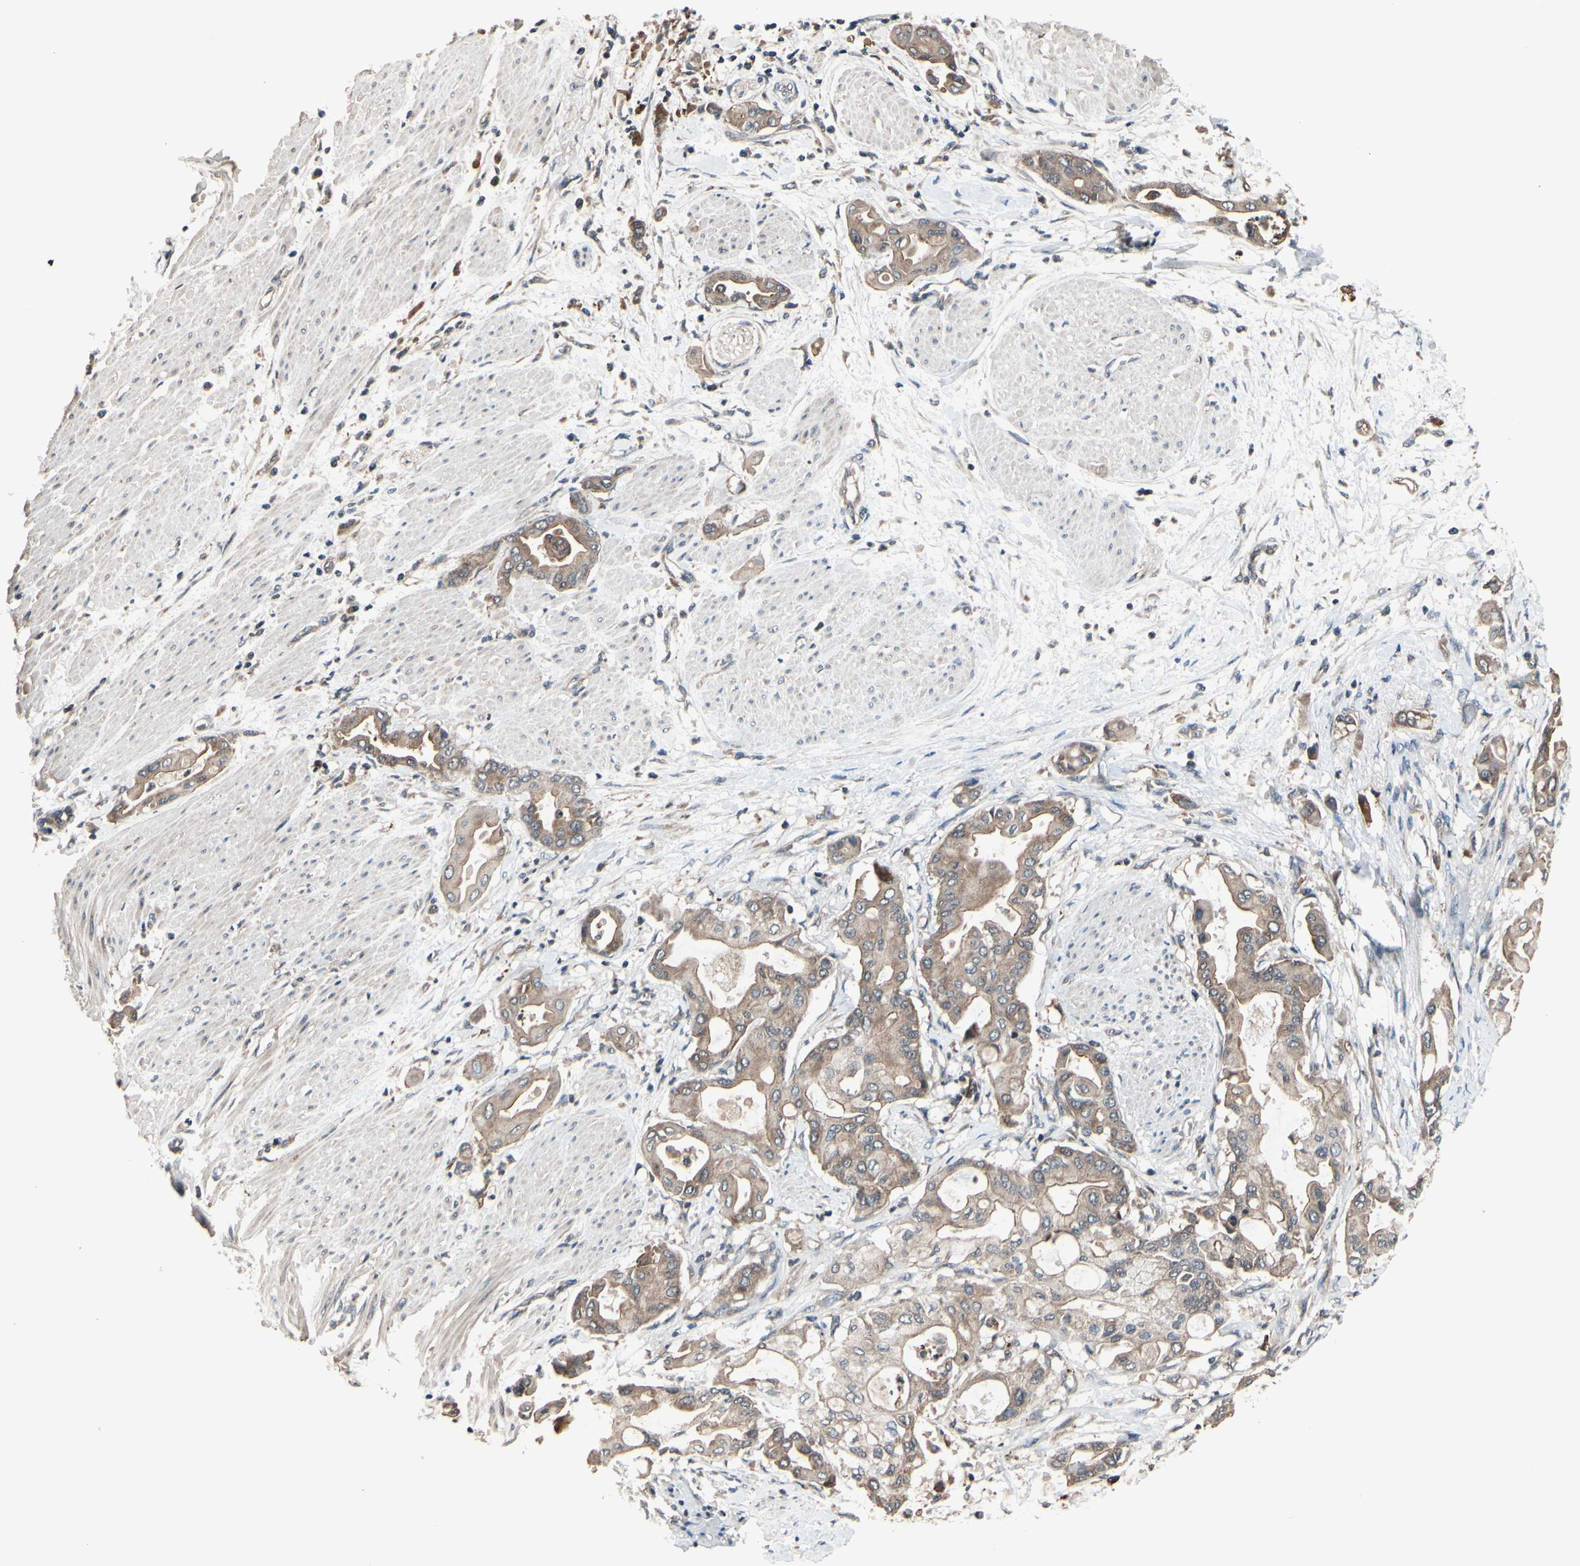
{"staining": {"intensity": "moderate", "quantity": ">75%", "location": "cytoplasmic/membranous"}, "tissue": "pancreatic cancer", "cell_type": "Tumor cells", "image_type": "cancer", "snomed": [{"axis": "morphology", "description": "Adenocarcinoma, NOS"}, {"axis": "morphology", "description": "Adenocarcinoma, metastatic, NOS"}, {"axis": "topography", "description": "Lymph node"}, {"axis": "topography", "description": "Pancreas"}, {"axis": "topography", "description": "Duodenum"}], "caption": "Immunohistochemical staining of human metastatic adenocarcinoma (pancreatic) shows medium levels of moderate cytoplasmic/membranous protein staining in approximately >75% of tumor cells. The protein is stained brown, and the nuclei are stained in blue (DAB (3,3'-diaminobenzidine) IHC with brightfield microscopy, high magnification).", "gene": "MBTPS2", "patient": {"sex": "female", "age": 64}}